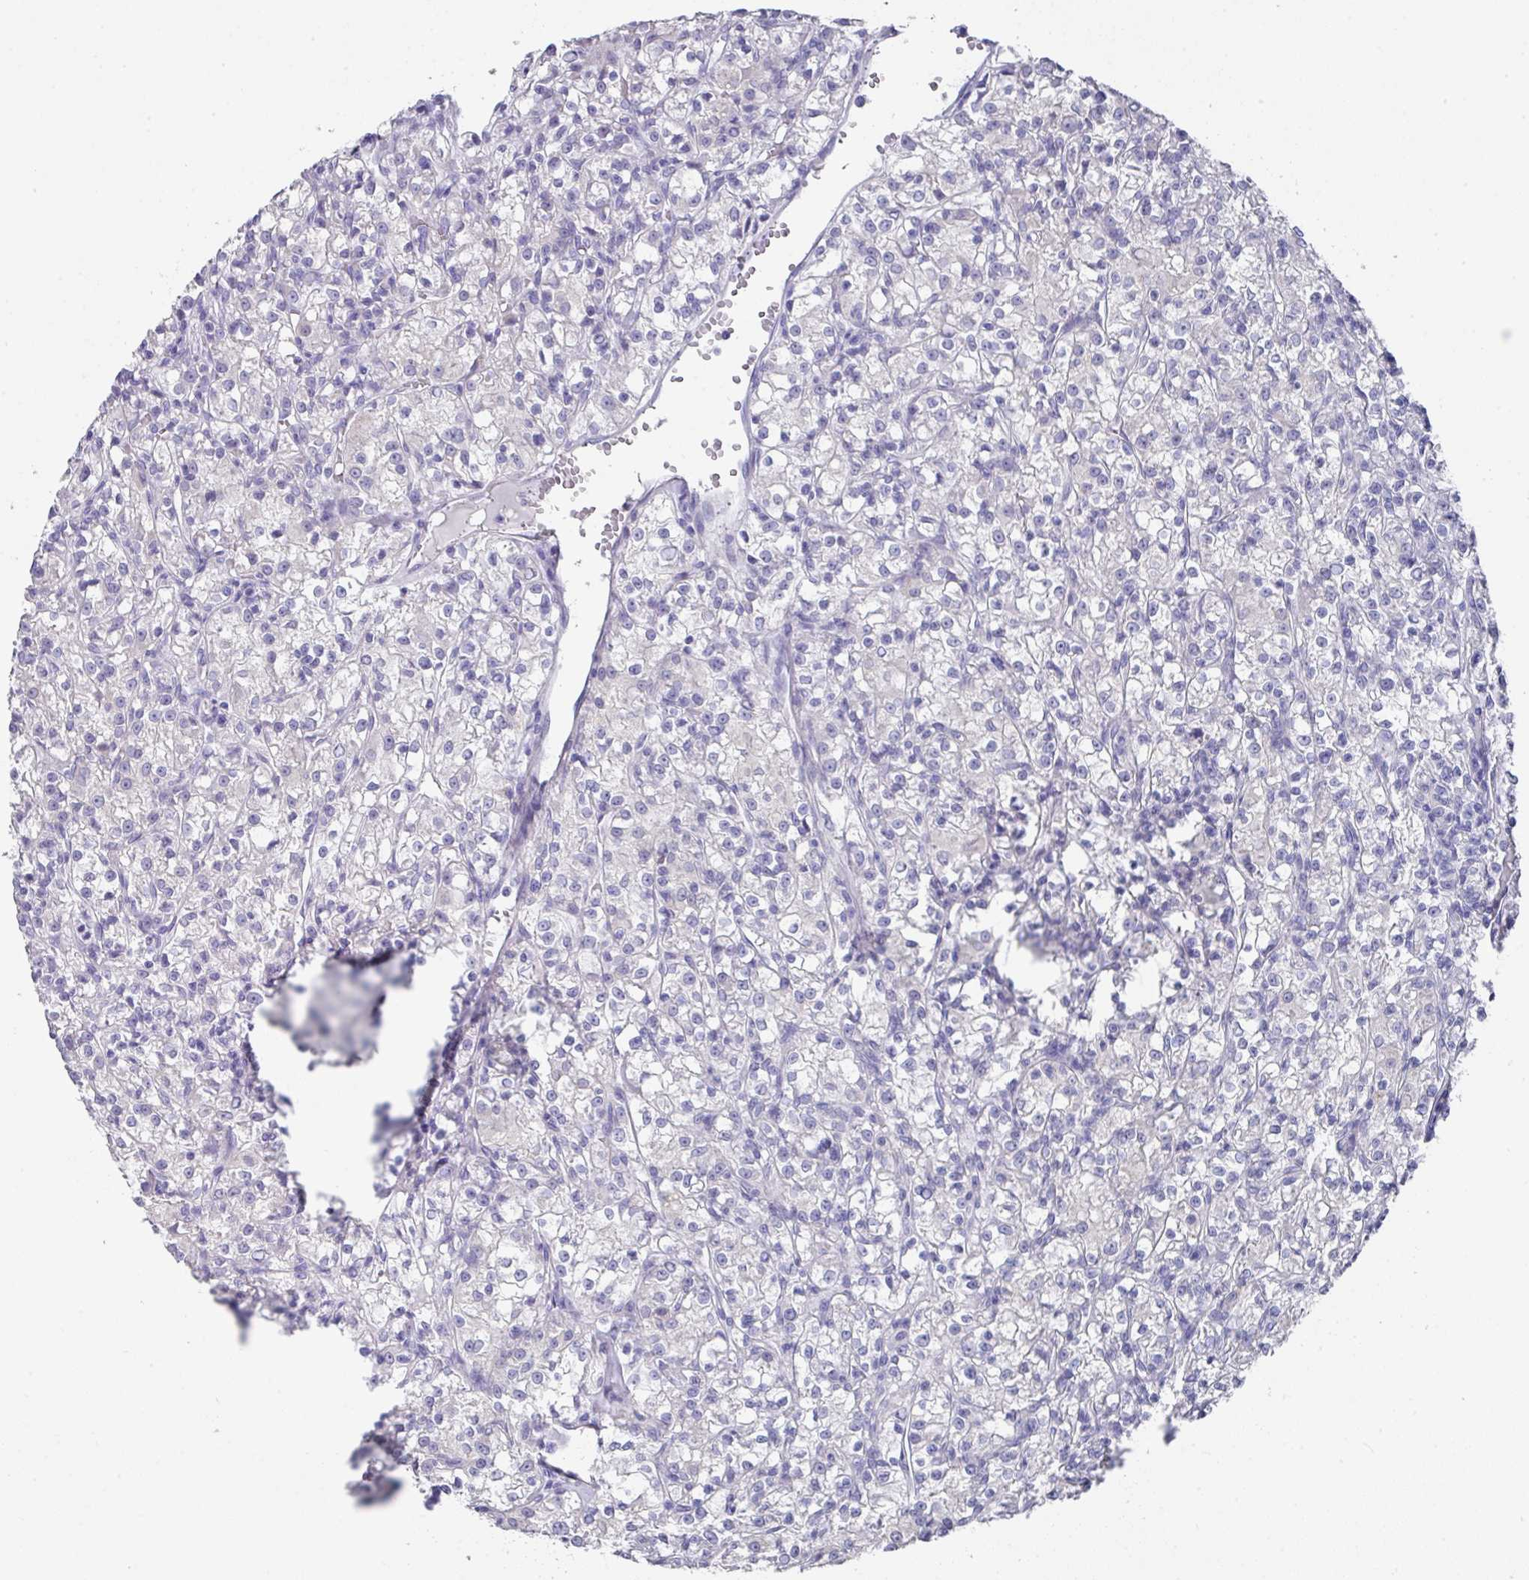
{"staining": {"intensity": "negative", "quantity": "none", "location": "none"}, "tissue": "renal cancer", "cell_type": "Tumor cells", "image_type": "cancer", "snomed": [{"axis": "morphology", "description": "Adenocarcinoma, NOS"}, {"axis": "topography", "description": "Kidney"}], "caption": "DAB immunohistochemical staining of adenocarcinoma (renal) displays no significant staining in tumor cells. (DAB immunohistochemistry visualized using brightfield microscopy, high magnification).", "gene": "DAZL", "patient": {"sex": "female", "age": 59}}